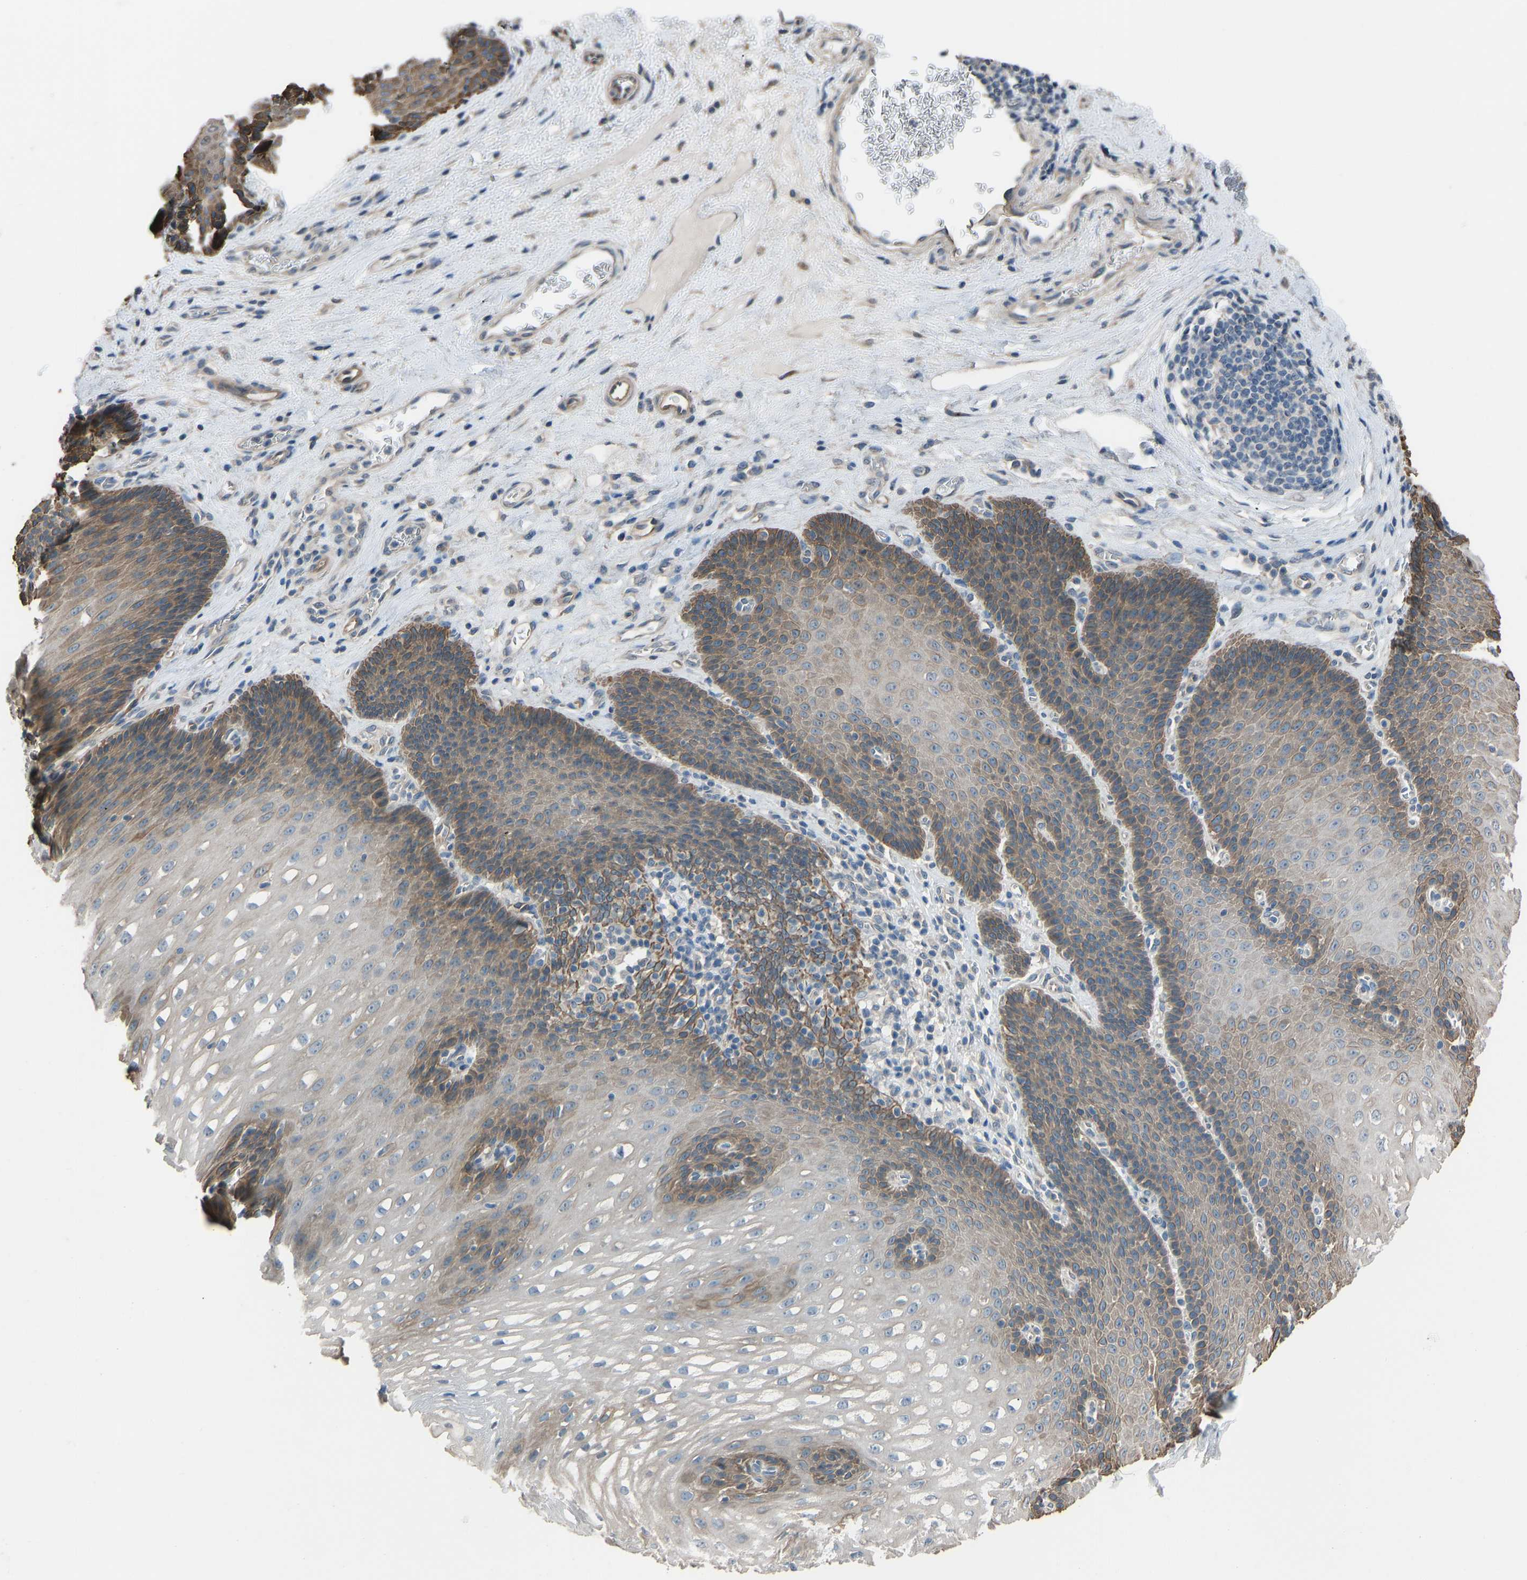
{"staining": {"intensity": "weak", "quantity": "25%-75%", "location": "cytoplasmic/membranous"}, "tissue": "esophagus", "cell_type": "Squamous epithelial cells", "image_type": "normal", "snomed": [{"axis": "morphology", "description": "Normal tissue, NOS"}, {"axis": "topography", "description": "Esophagus"}], "caption": "Protein staining exhibits weak cytoplasmic/membranous expression in approximately 25%-75% of squamous epithelial cells in unremarkable esophagus.", "gene": "SLC43A1", "patient": {"sex": "male", "age": 48}}